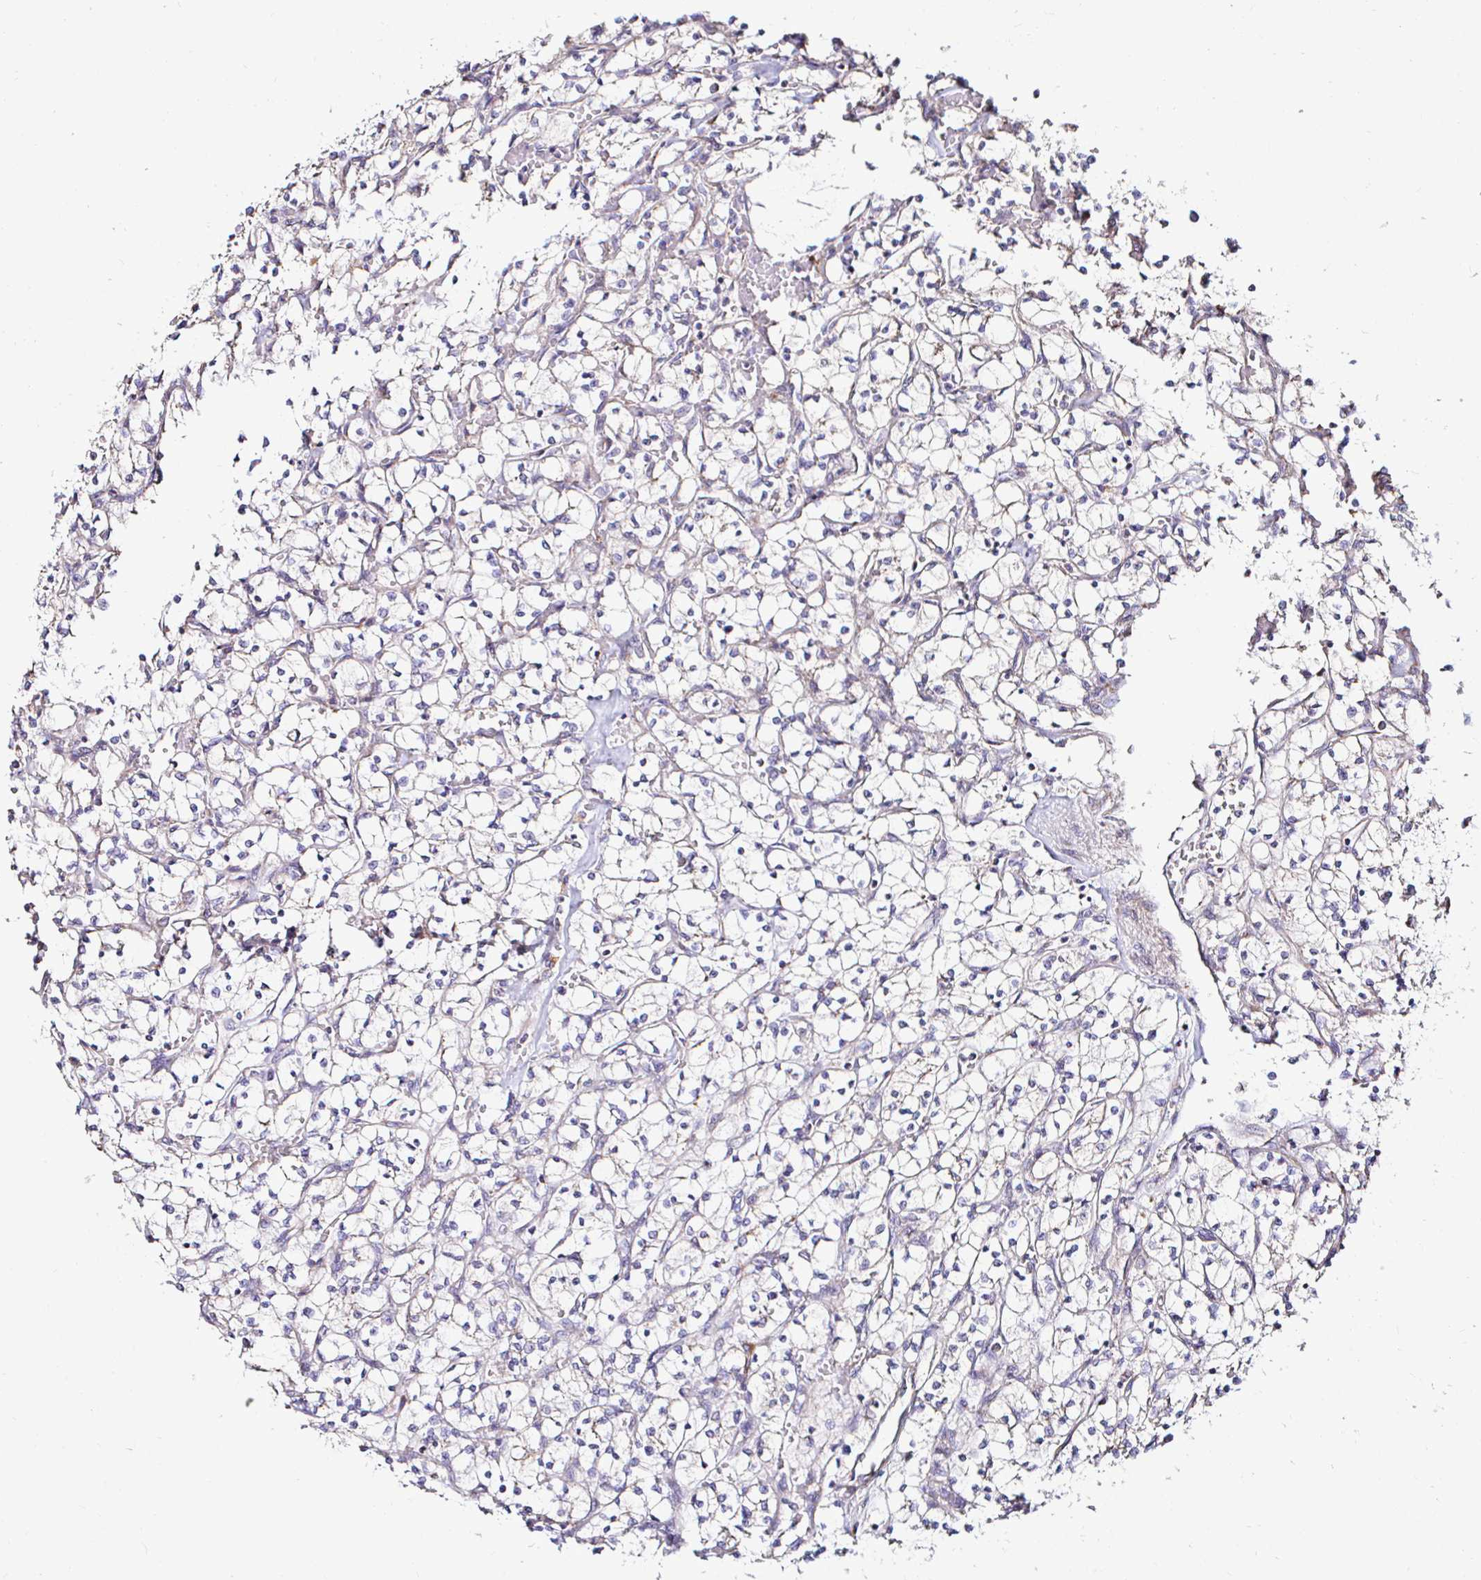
{"staining": {"intensity": "negative", "quantity": "none", "location": "none"}, "tissue": "renal cancer", "cell_type": "Tumor cells", "image_type": "cancer", "snomed": [{"axis": "morphology", "description": "Adenocarcinoma, NOS"}, {"axis": "topography", "description": "Kidney"}], "caption": "High power microscopy image of an immunohistochemistry (IHC) histopathology image of renal adenocarcinoma, revealing no significant expression in tumor cells.", "gene": "GALNS", "patient": {"sex": "female", "age": 64}}